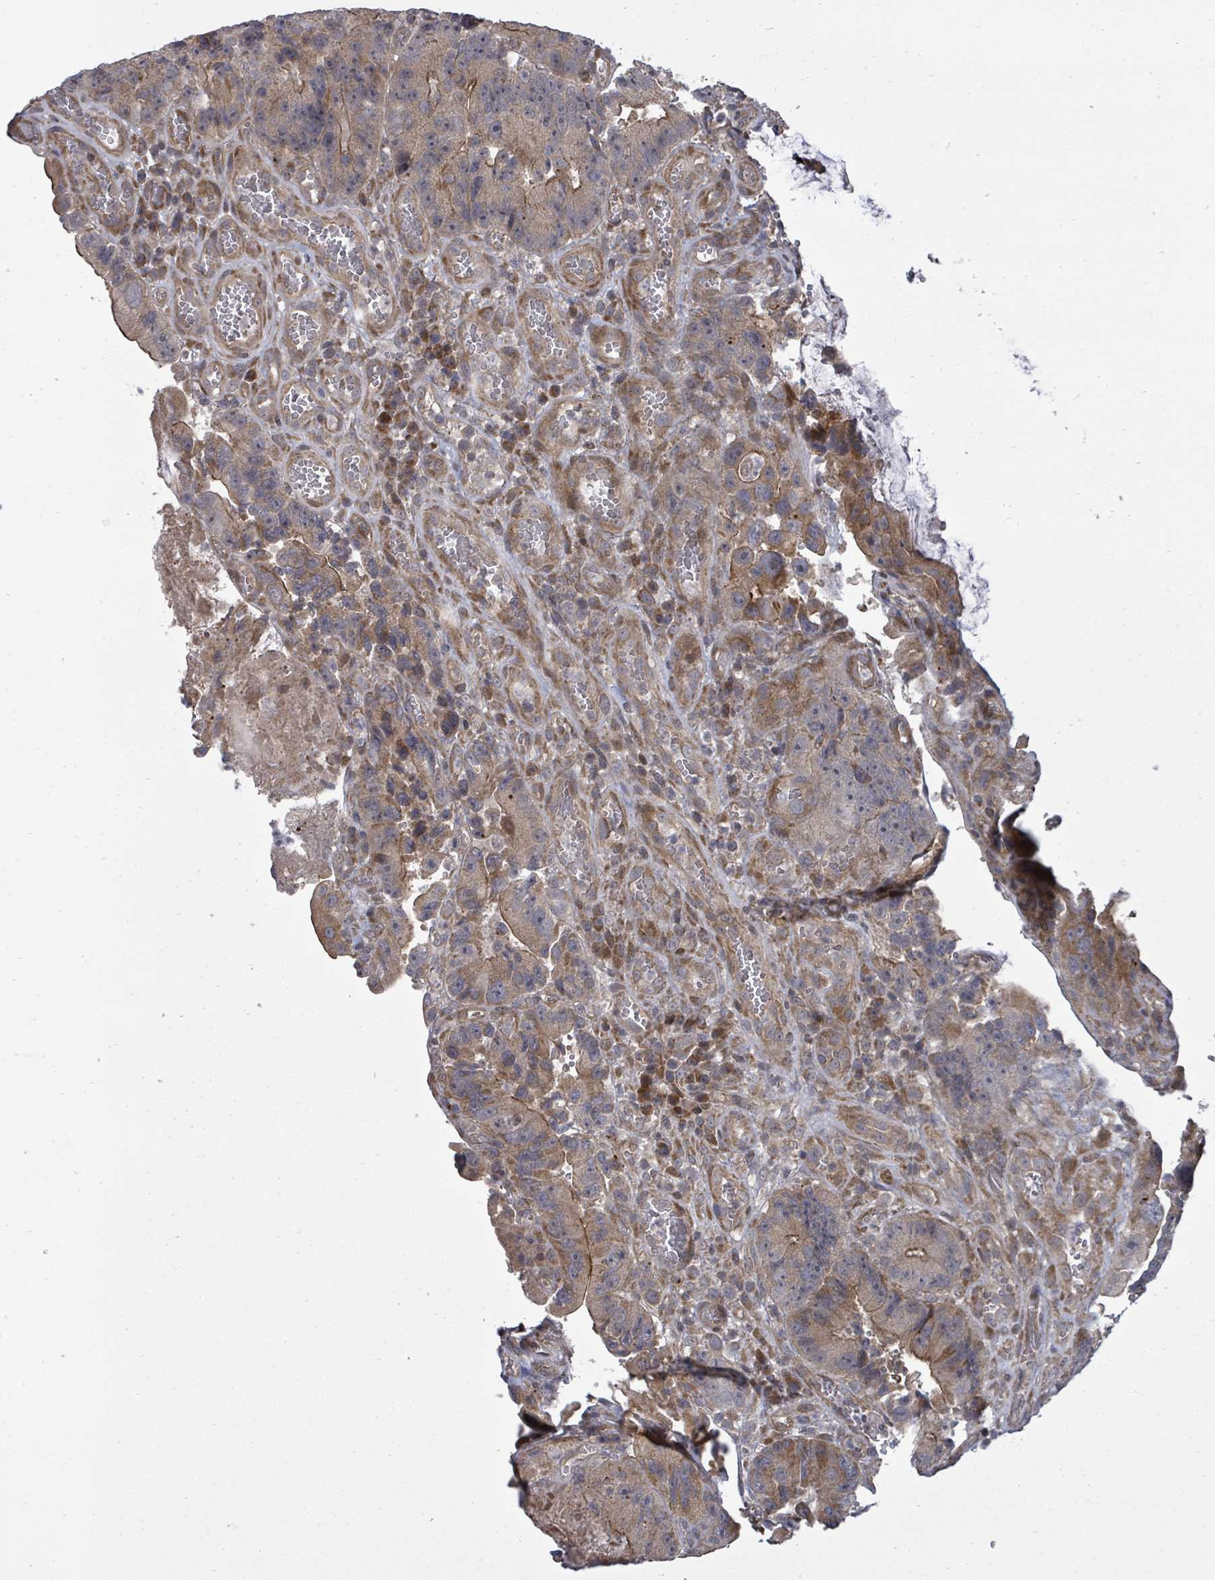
{"staining": {"intensity": "moderate", "quantity": "<25%", "location": "cytoplasmic/membranous"}, "tissue": "colorectal cancer", "cell_type": "Tumor cells", "image_type": "cancer", "snomed": [{"axis": "morphology", "description": "Adenocarcinoma, NOS"}, {"axis": "topography", "description": "Colon"}], "caption": "An image showing moderate cytoplasmic/membranous positivity in about <25% of tumor cells in colorectal cancer (adenocarcinoma), as visualized by brown immunohistochemical staining.", "gene": "KRTAP27-1", "patient": {"sex": "female", "age": 86}}